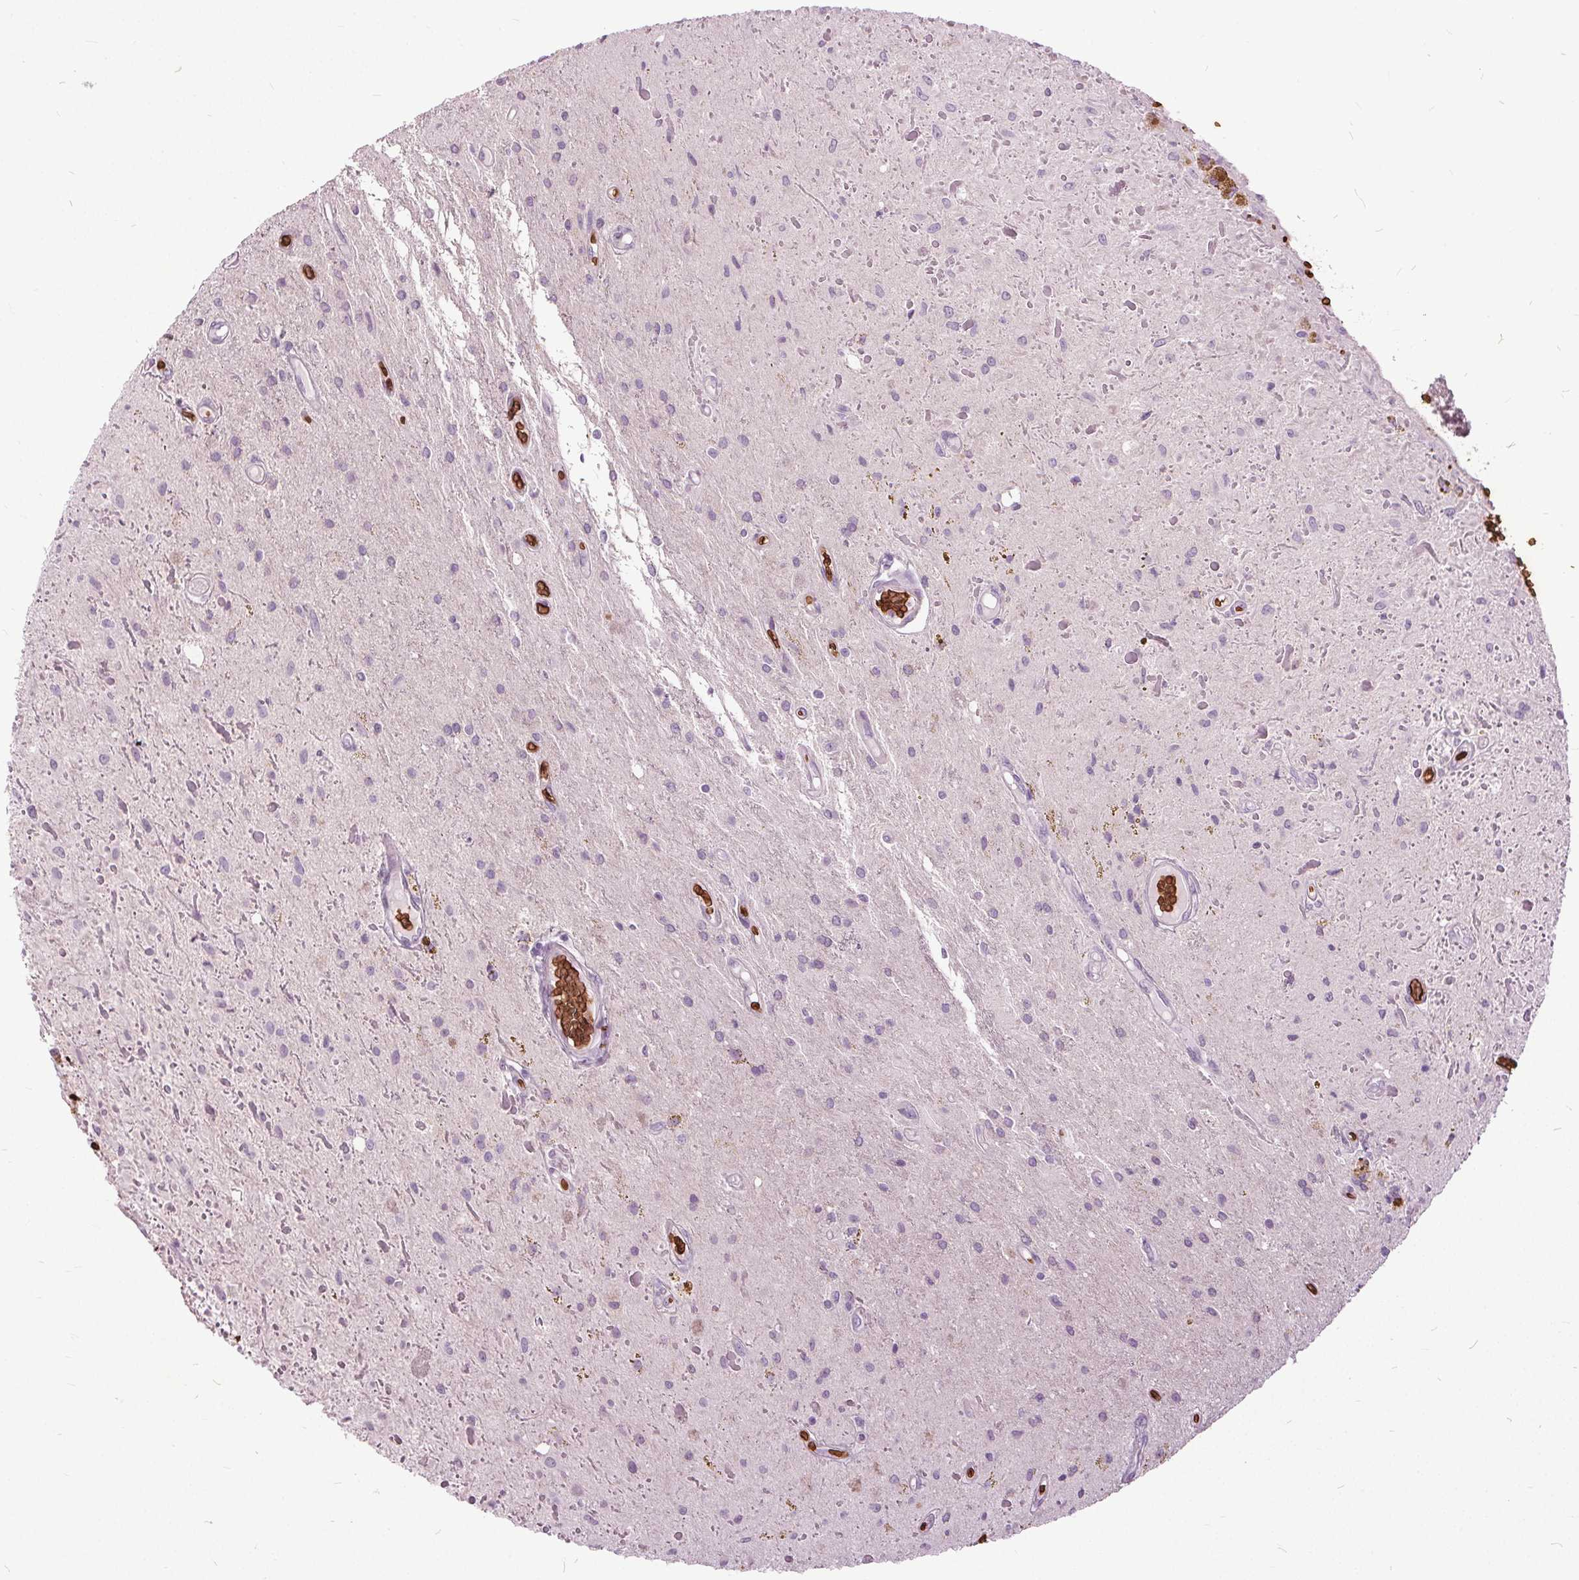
{"staining": {"intensity": "negative", "quantity": "none", "location": "none"}, "tissue": "glioma", "cell_type": "Tumor cells", "image_type": "cancer", "snomed": [{"axis": "morphology", "description": "Glioma, malignant, Low grade"}, {"axis": "topography", "description": "Cerebellum"}], "caption": "Glioma stained for a protein using IHC reveals no staining tumor cells.", "gene": "SLC4A1", "patient": {"sex": "female", "age": 14}}